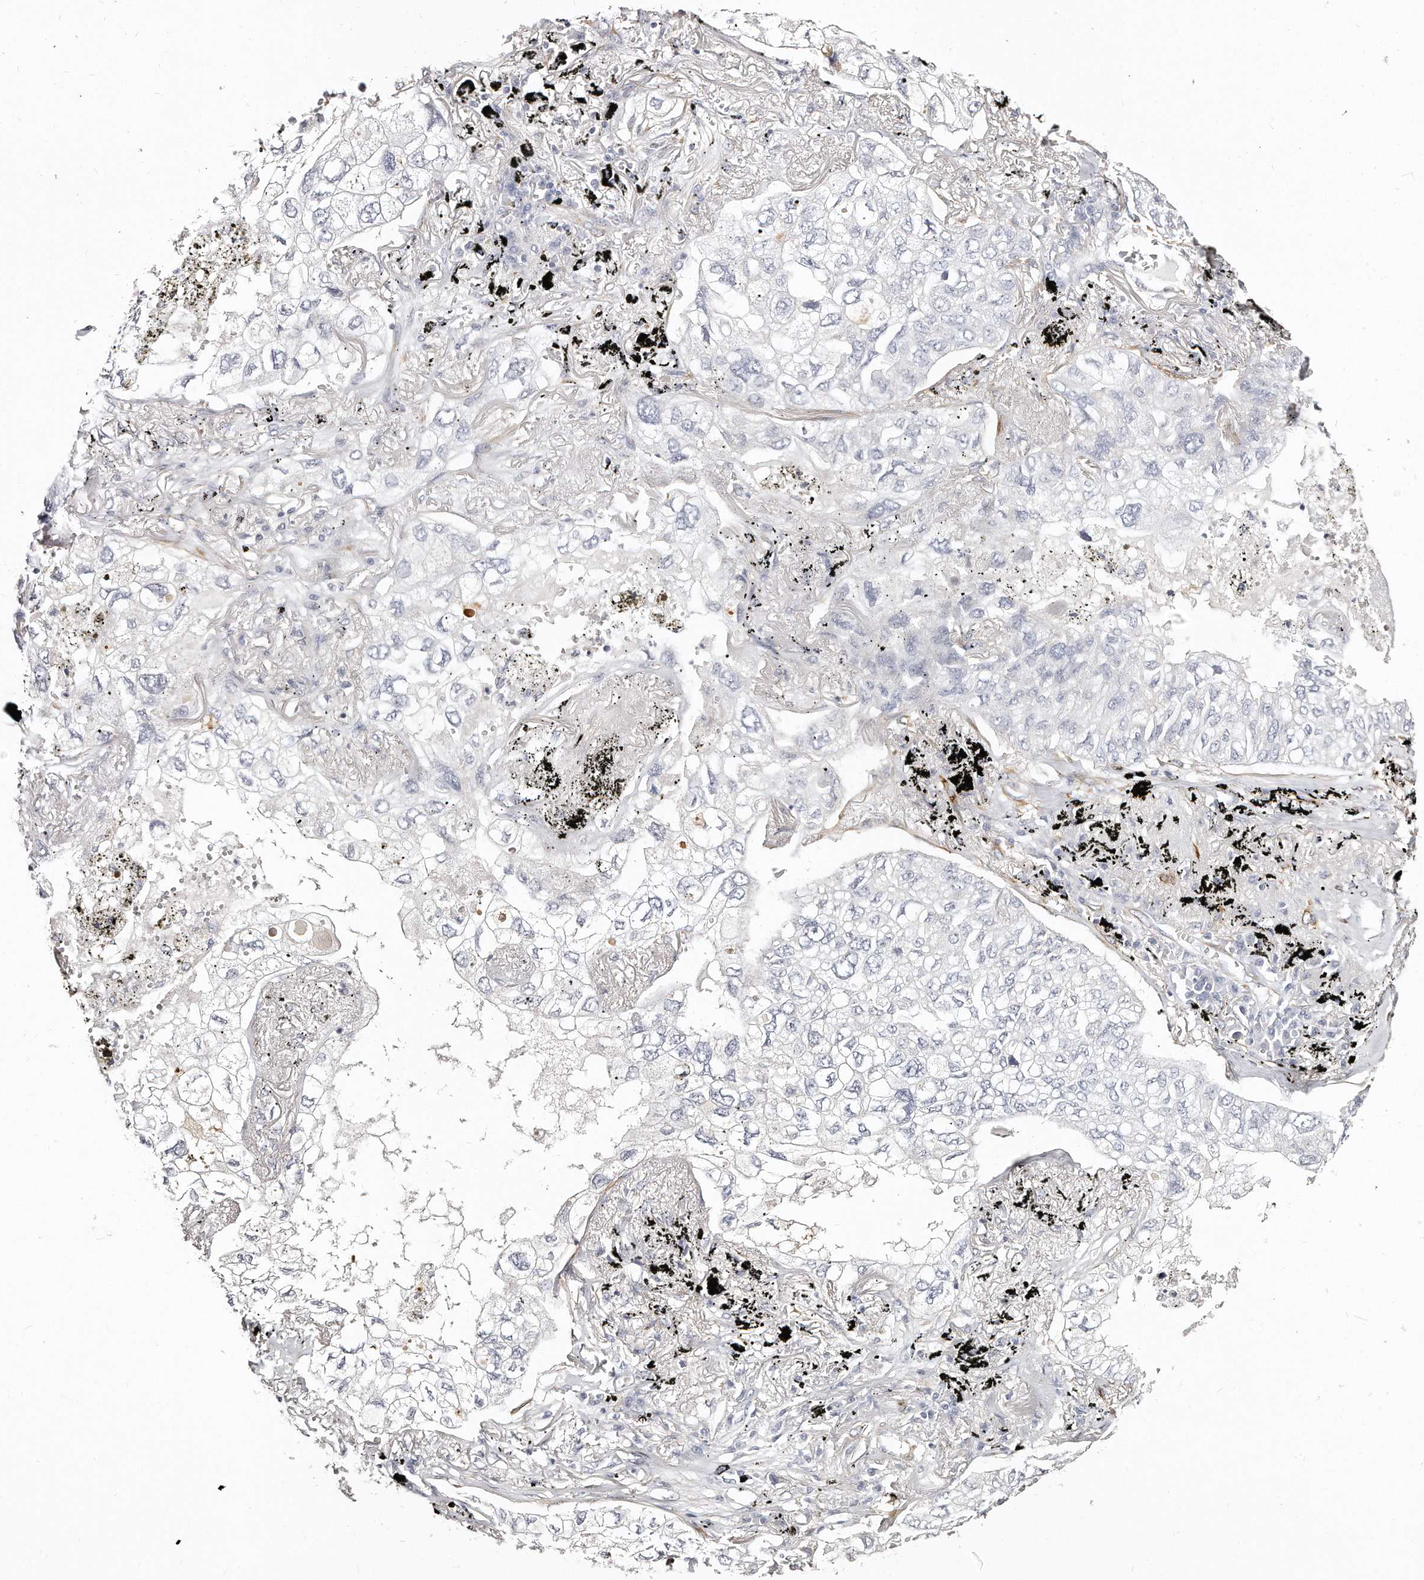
{"staining": {"intensity": "negative", "quantity": "none", "location": "none"}, "tissue": "lung cancer", "cell_type": "Tumor cells", "image_type": "cancer", "snomed": [{"axis": "morphology", "description": "Adenocarcinoma, NOS"}, {"axis": "topography", "description": "Lung"}], "caption": "Micrograph shows no significant protein positivity in tumor cells of lung adenocarcinoma.", "gene": "LMOD1", "patient": {"sex": "male", "age": 65}}